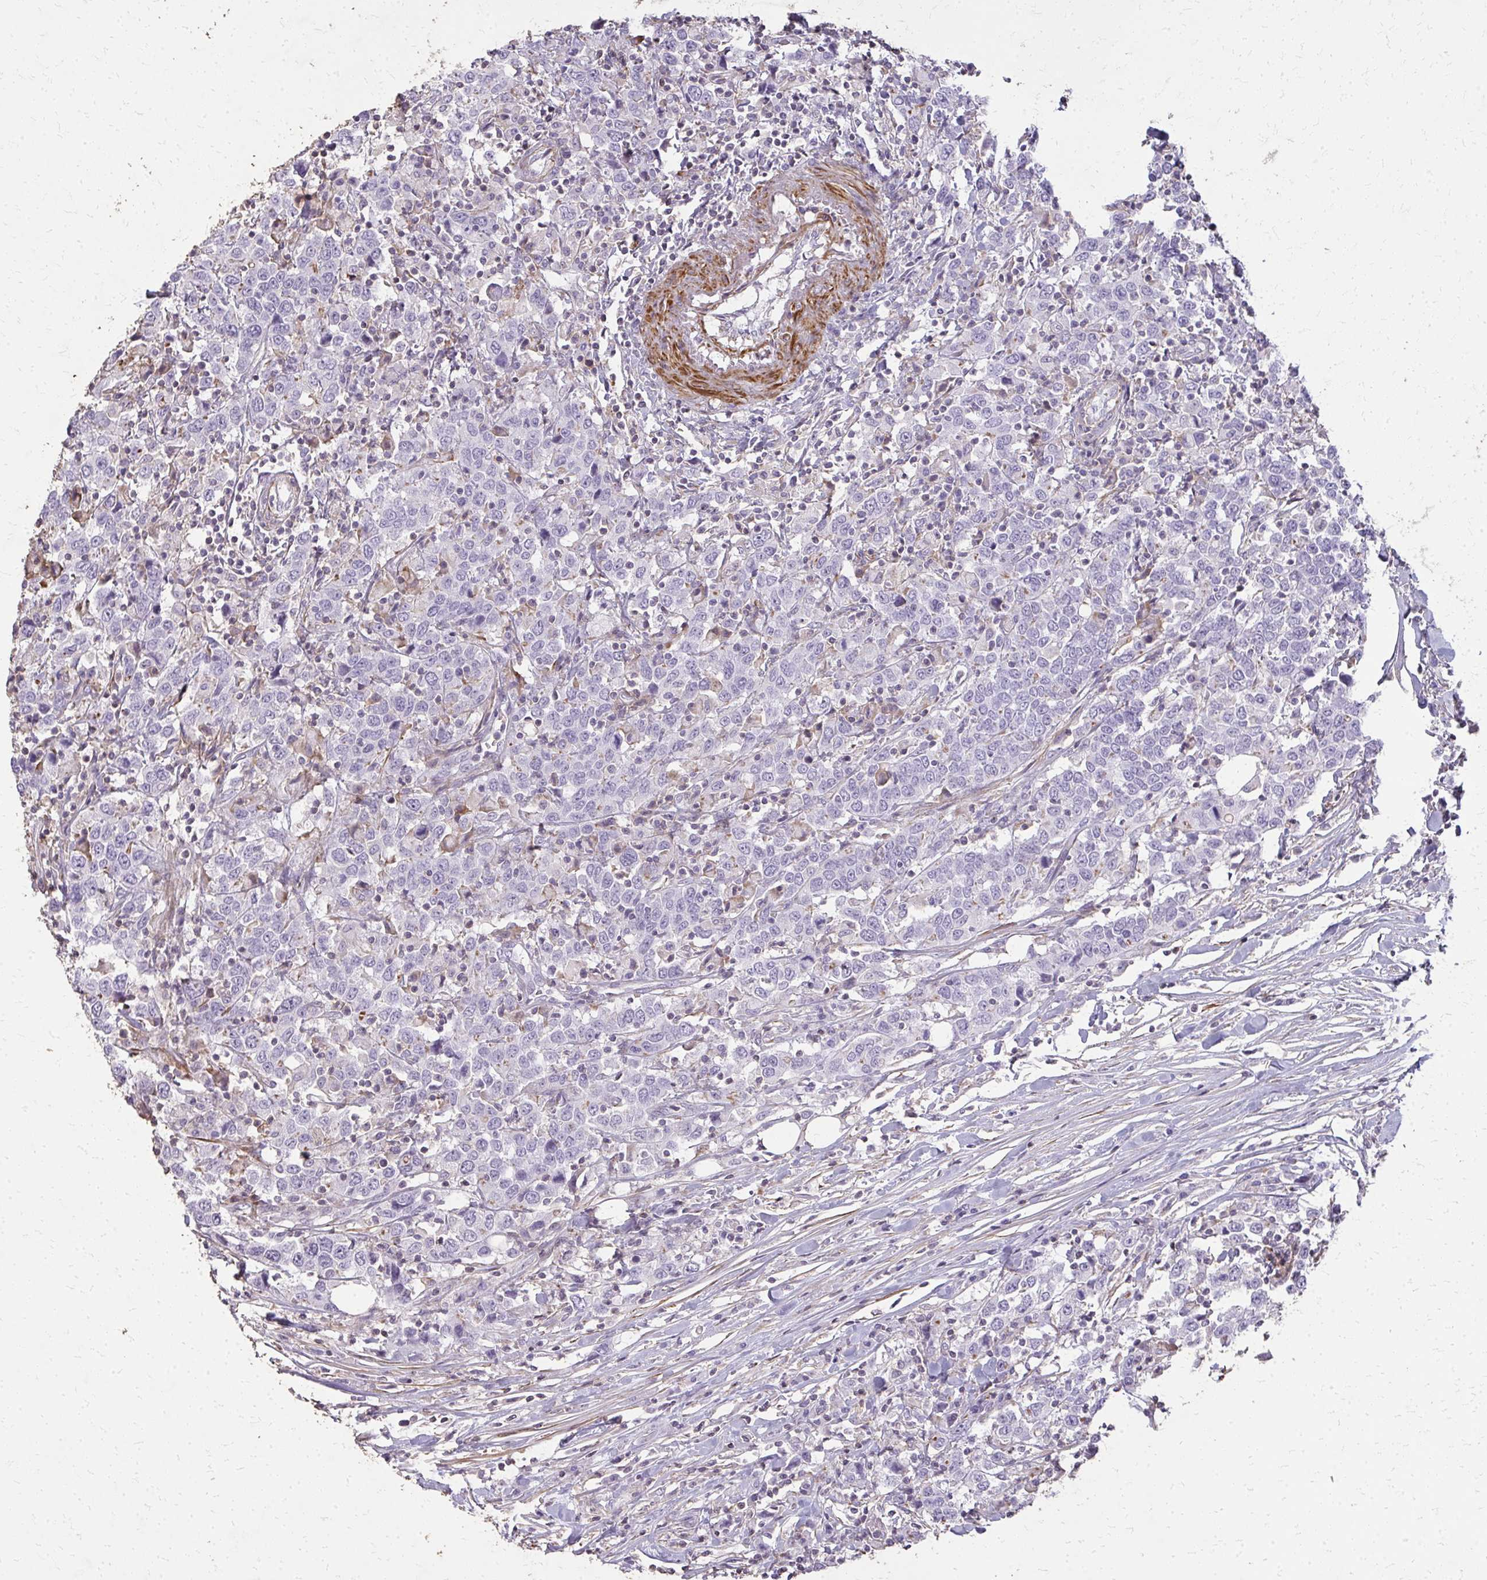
{"staining": {"intensity": "negative", "quantity": "none", "location": "none"}, "tissue": "urothelial cancer", "cell_type": "Tumor cells", "image_type": "cancer", "snomed": [{"axis": "morphology", "description": "Urothelial carcinoma, High grade"}, {"axis": "topography", "description": "Urinary bladder"}], "caption": "A high-resolution histopathology image shows immunohistochemistry staining of urothelial cancer, which shows no significant positivity in tumor cells.", "gene": "TENM4", "patient": {"sex": "male", "age": 61}}